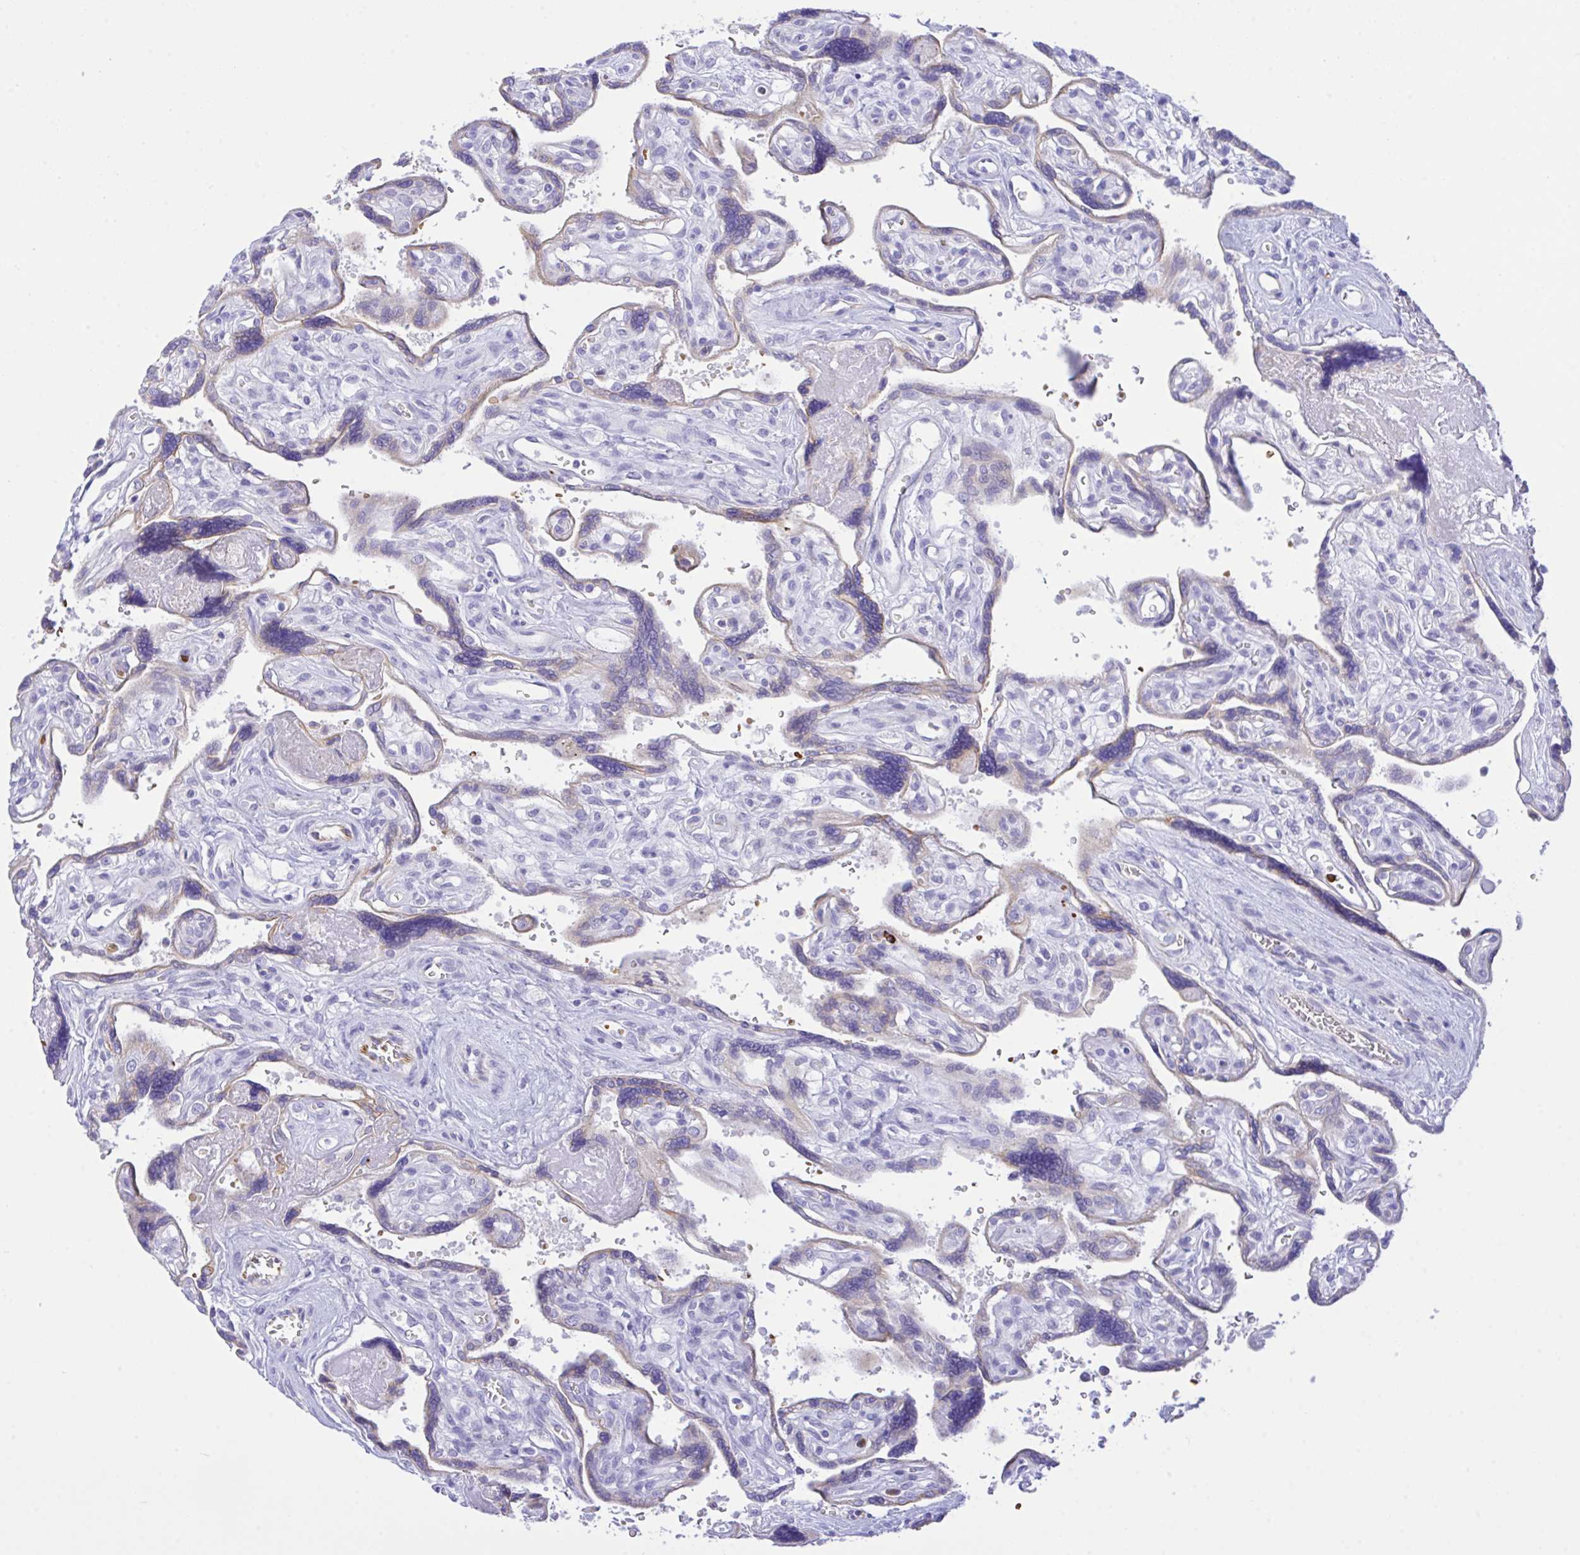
{"staining": {"intensity": "negative", "quantity": "none", "location": "none"}, "tissue": "placenta", "cell_type": "Trophoblastic cells", "image_type": "normal", "snomed": [{"axis": "morphology", "description": "Normal tissue, NOS"}, {"axis": "topography", "description": "Placenta"}], "caption": "DAB (3,3'-diaminobenzidine) immunohistochemical staining of unremarkable placenta demonstrates no significant staining in trophoblastic cells.", "gene": "ZNF221", "patient": {"sex": "female", "age": 39}}